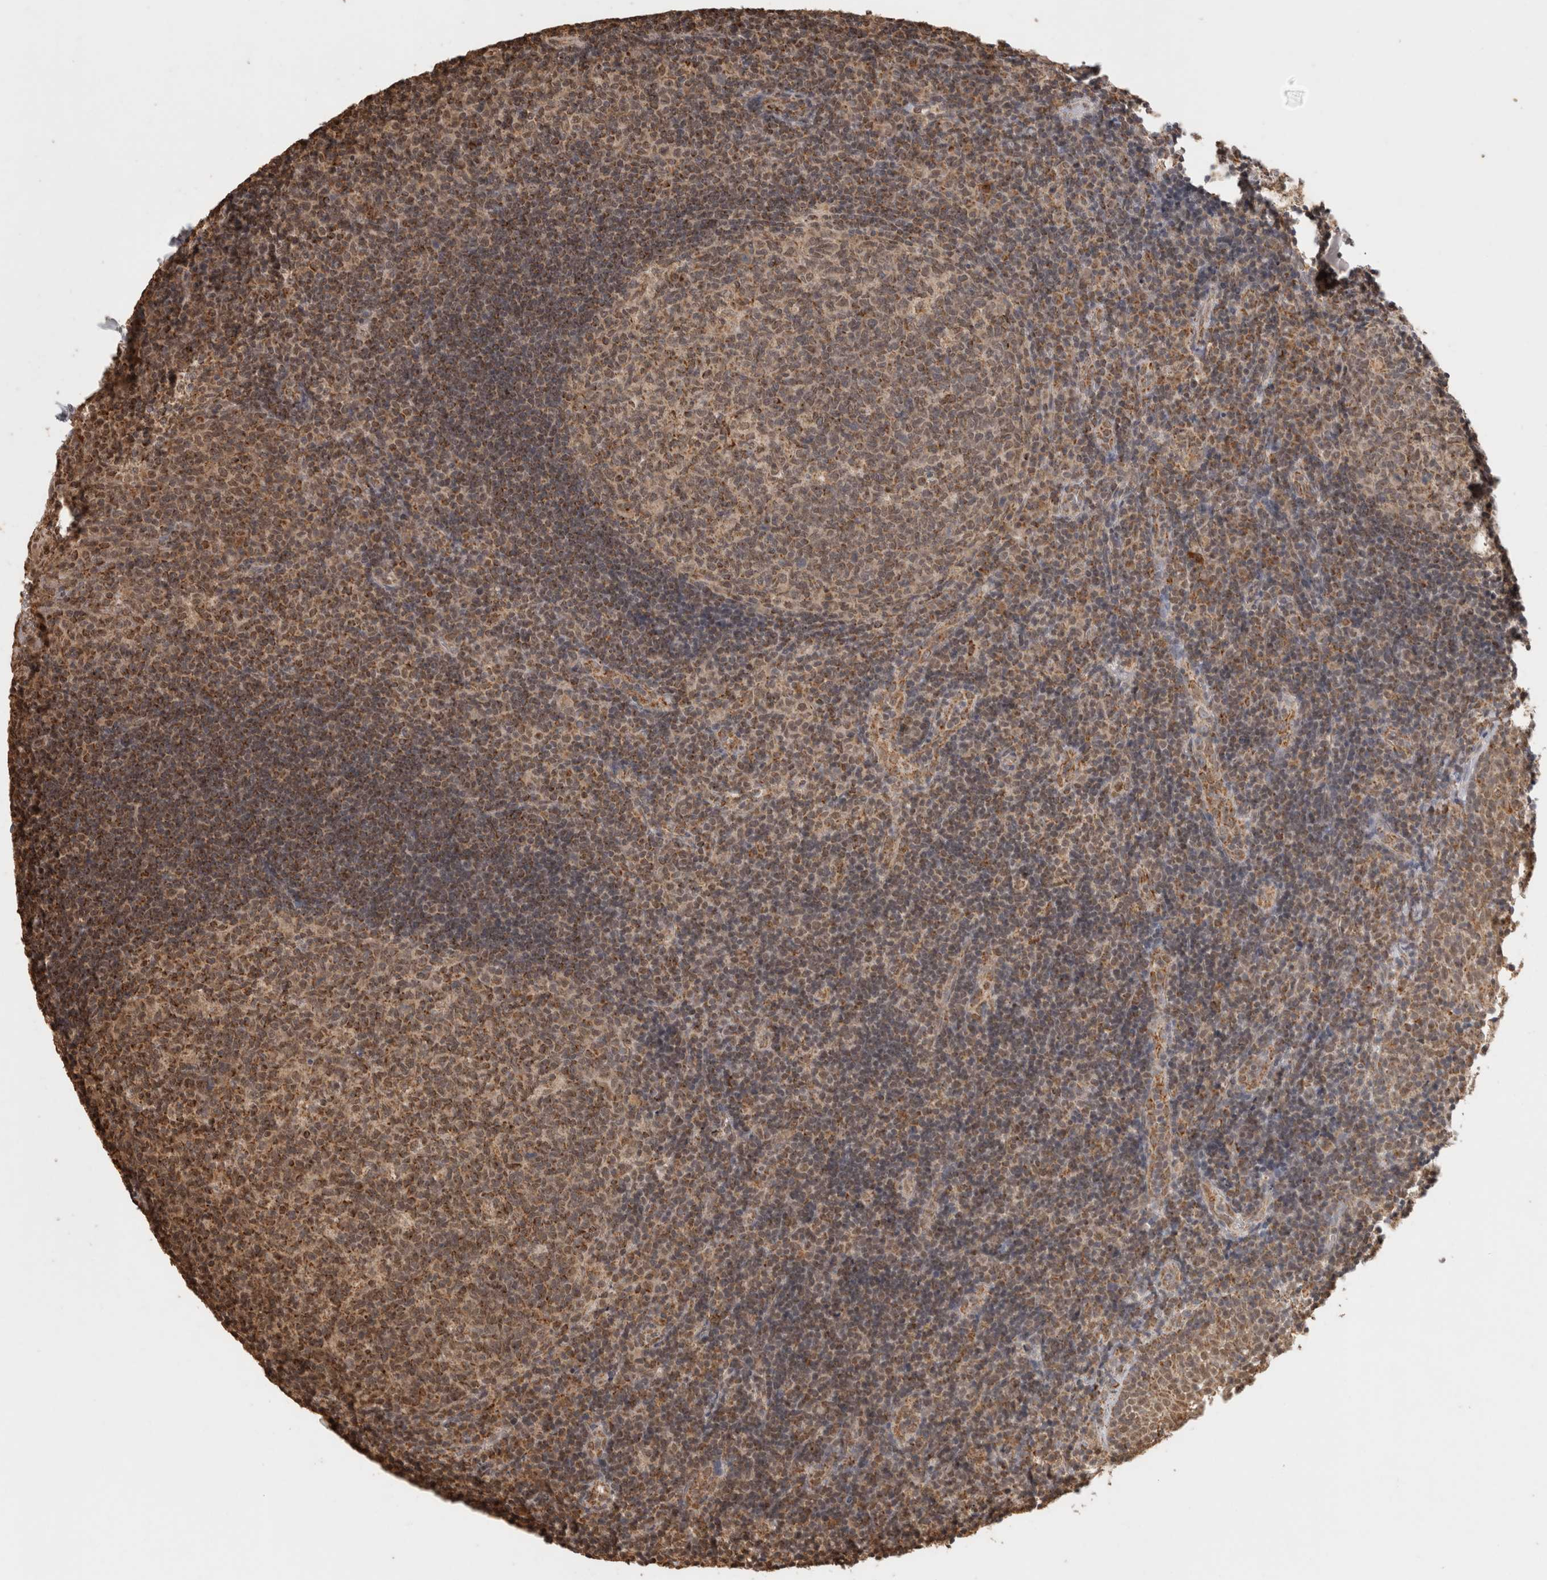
{"staining": {"intensity": "moderate", "quantity": ">75%", "location": "cytoplasmic/membranous"}, "tissue": "tonsil", "cell_type": "Germinal center cells", "image_type": "normal", "snomed": [{"axis": "morphology", "description": "Normal tissue, NOS"}, {"axis": "topography", "description": "Tonsil"}], "caption": "Moderate cytoplasmic/membranous protein positivity is identified in about >75% of germinal center cells in tonsil. Using DAB (brown) and hematoxylin (blue) stains, captured at high magnification using brightfield microscopy.", "gene": "BNIP3L", "patient": {"sex": "female", "age": 40}}